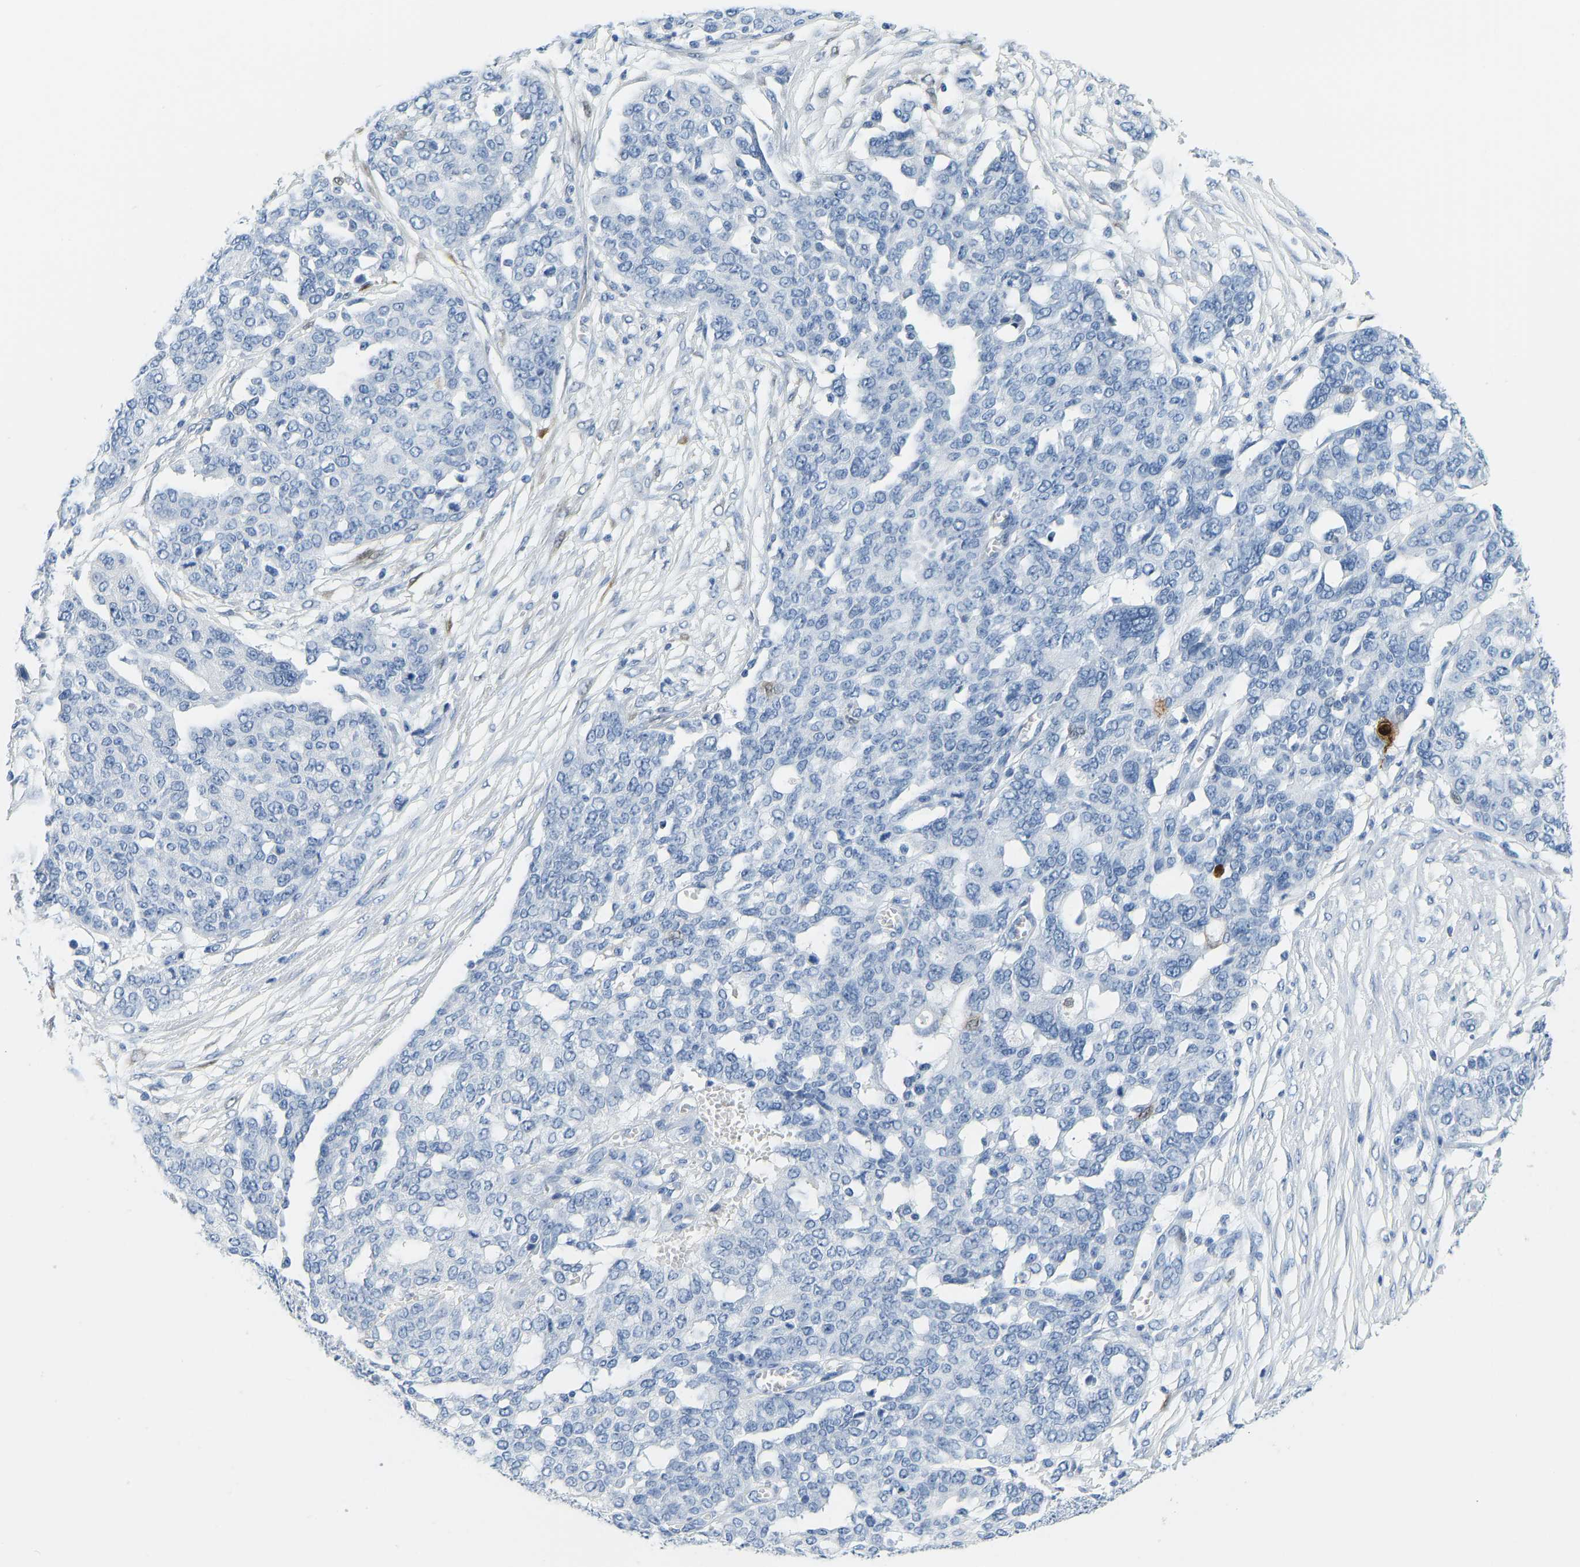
{"staining": {"intensity": "negative", "quantity": "none", "location": "none"}, "tissue": "ovarian cancer", "cell_type": "Tumor cells", "image_type": "cancer", "snomed": [{"axis": "morphology", "description": "Cystadenocarcinoma, serous, NOS"}, {"axis": "topography", "description": "Soft tissue"}, {"axis": "topography", "description": "Ovary"}], "caption": "Serous cystadenocarcinoma (ovarian) stained for a protein using immunohistochemistry demonstrates no staining tumor cells.", "gene": "SERPINB3", "patient": {"sex": "female", "age": 57}}